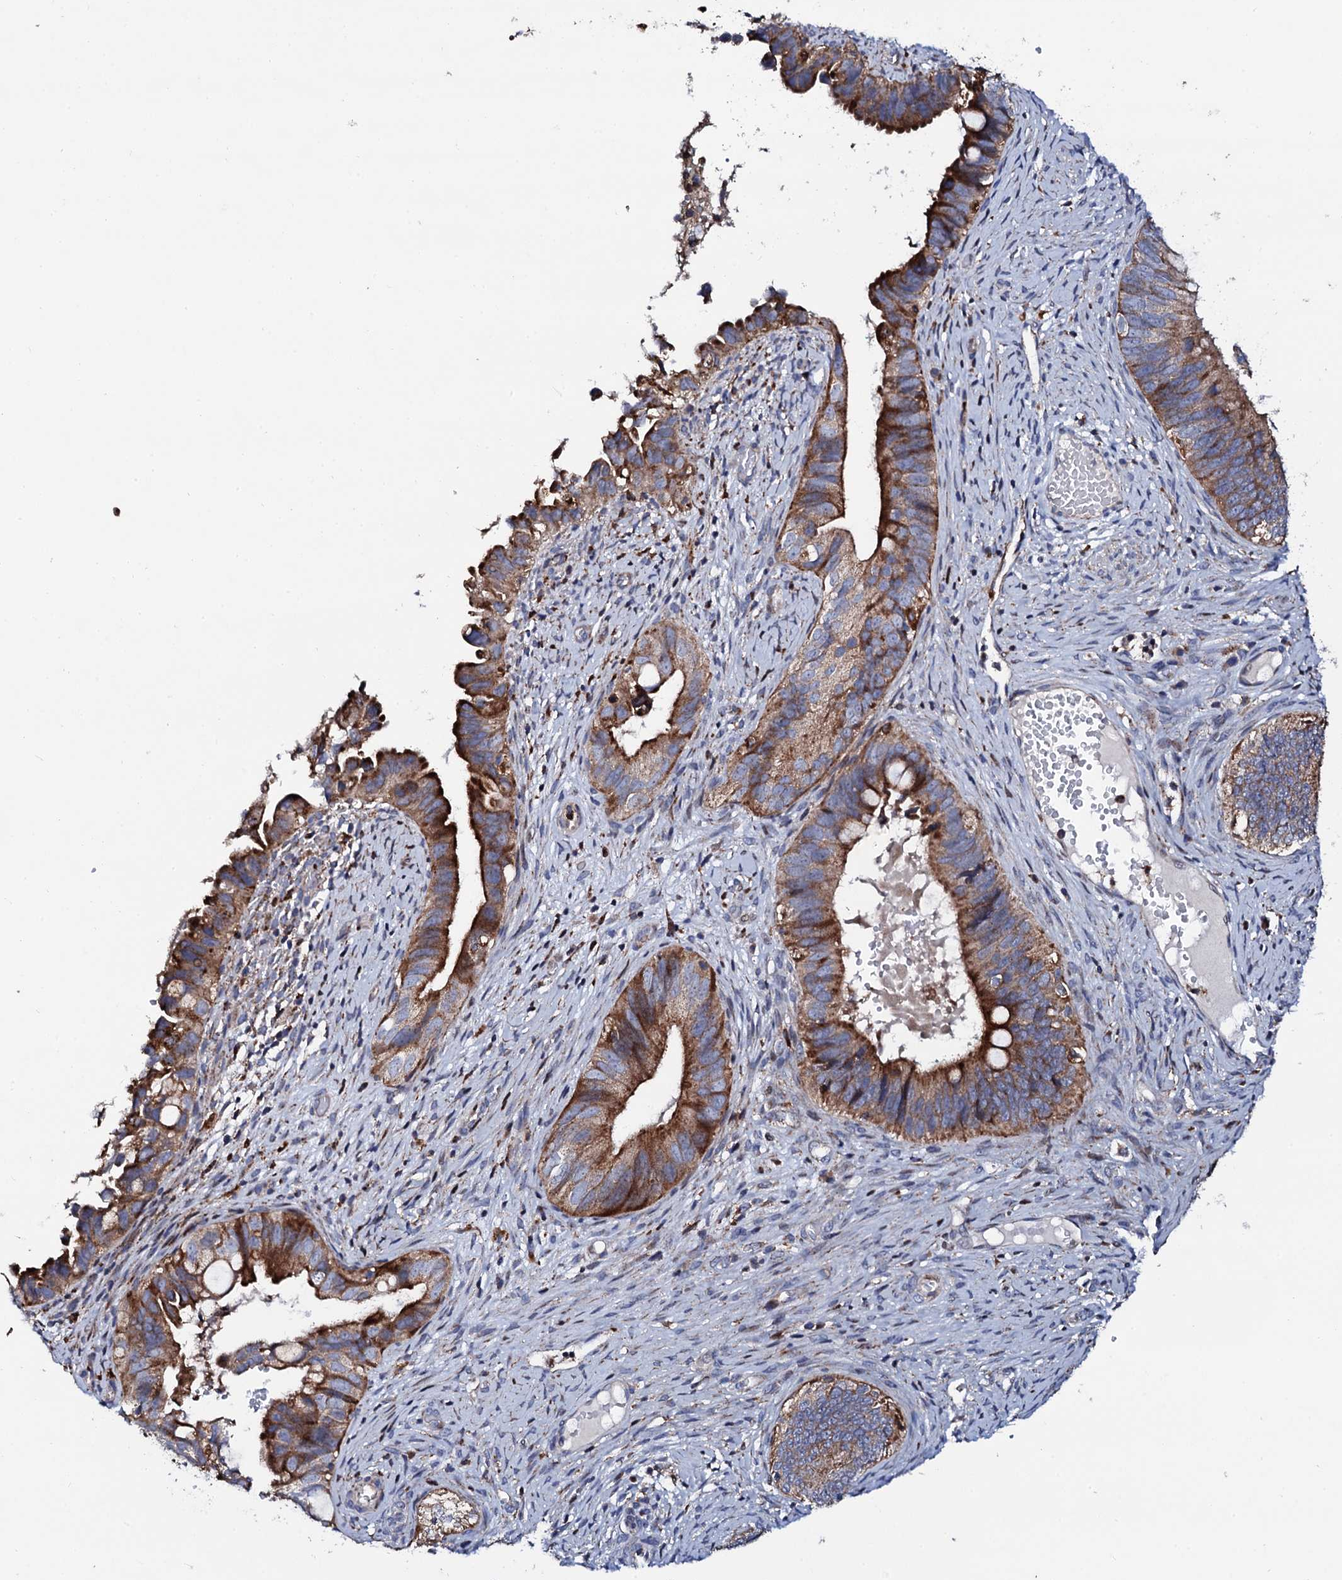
{"staining": {"intensity": "strong", "quantity": ">75%", "location": "cytoplasmic/membranous"}, "tissue": "cervical cancer", "cell_type": "Tumor cells", "image_type": "cancer", "snomed": [{"axis": "morphology", "description": "Adenocarcinoma, NOS"}, {"axis": "topography", "description": "Cervix"}], "caption": "Cervical adenocarcinoma stained with immunohistochemistry exhibits strong cytoplasmic/membranous staining in about >75% of tumor cells.", "gene": "TCIRG1", "patient": {"sex": "female", "age": 42}}